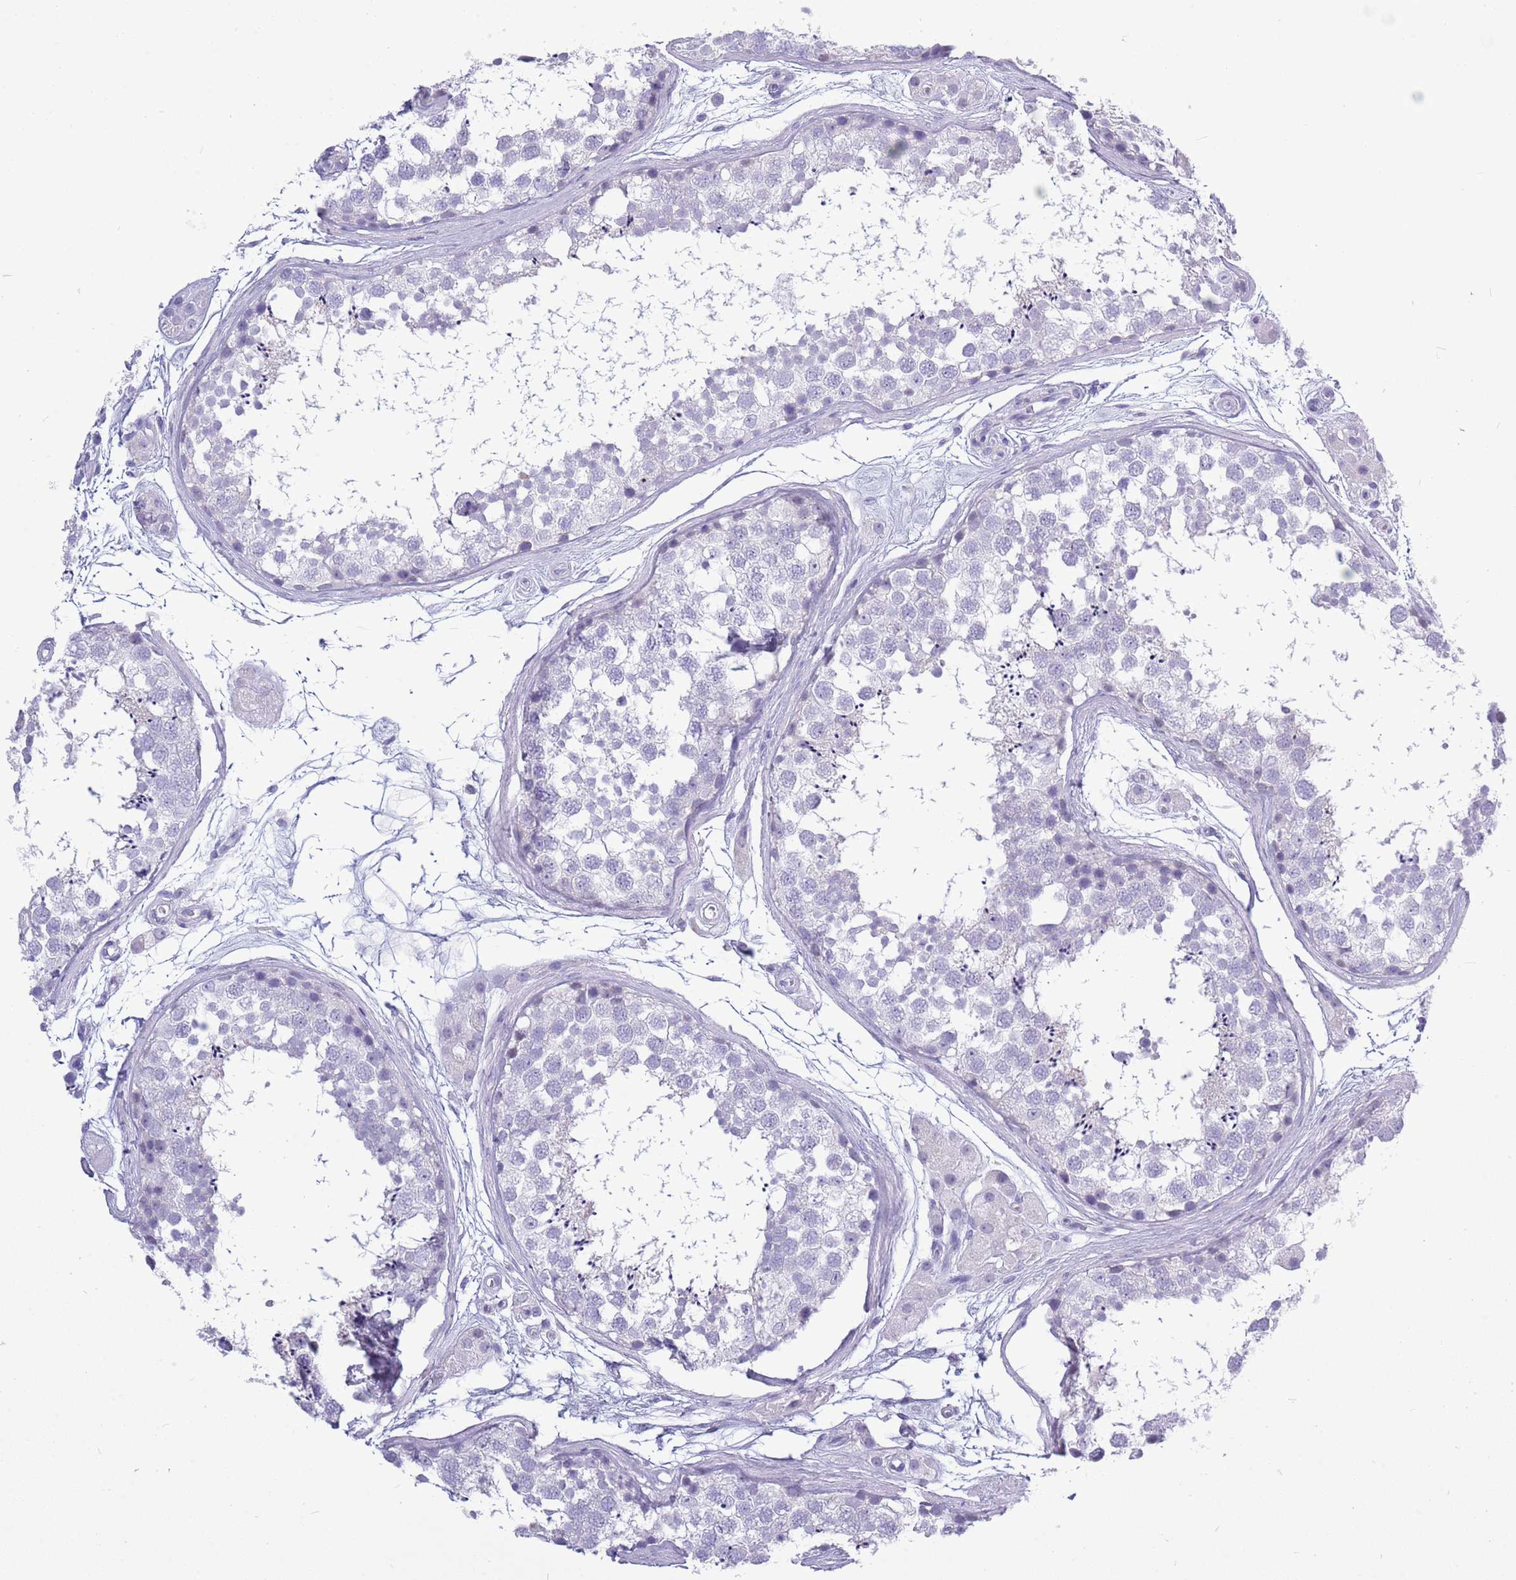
{"staining": {"intensity": "negative", "quantity": "none", "location": "none"}, "tissue": "testis", "cell_type": "Cells in seminiferous ducts", "image_type": "normal", "snomed": [{"axis": "morphology", "description": "Normal tissue, NOS"}, {"axis": "topography", "description": "Testis"}], "caption": "The IHC photomicrograph has no significant expression in cells in seminiferous ducts of testis.", "gene": "ZNF425", "patient": {"sex": "male", "age": 56}}